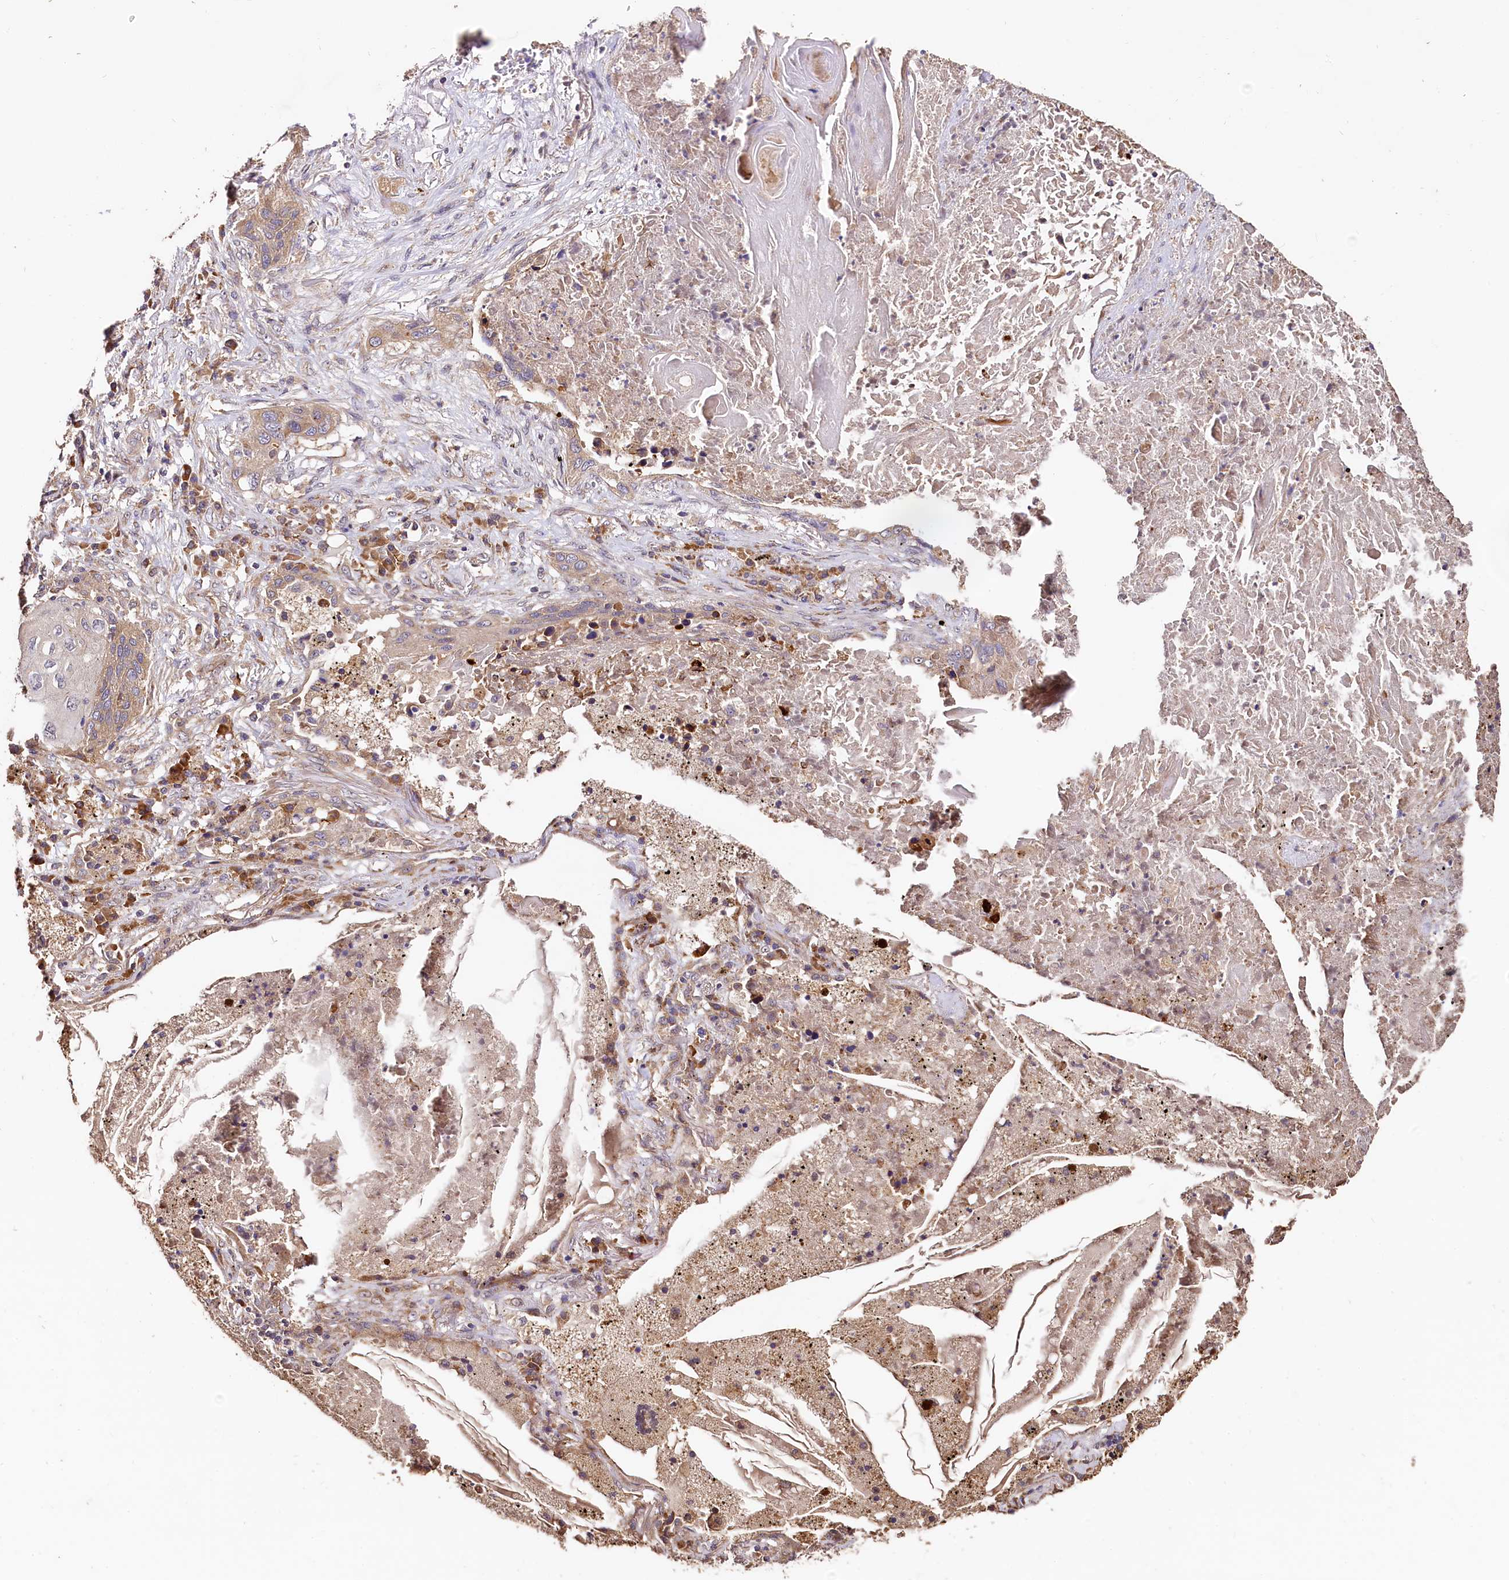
{"staining": {"intensity": "moderate", "quantity": ">75%", "location": "cytoplasmic/membranous"}, "tissue": "lung cancer", "cell_type": "Tumor cells", "image_type": "cancer", "snomed": [{"axis": "morphology", "description": "Squamous cell carcinoma, NOS"}, {"axis": "topography", "description": "Lung"}], "caption": "A histopathology image showing moderate cytoplasmic/membranous staining in about >75% of tumor cells in lung squamous cell carcinoma, as visualized by brown immunohistochemical staining.", "gene": "RASSF1", "patient": {"sex": "female", "age": 63}}